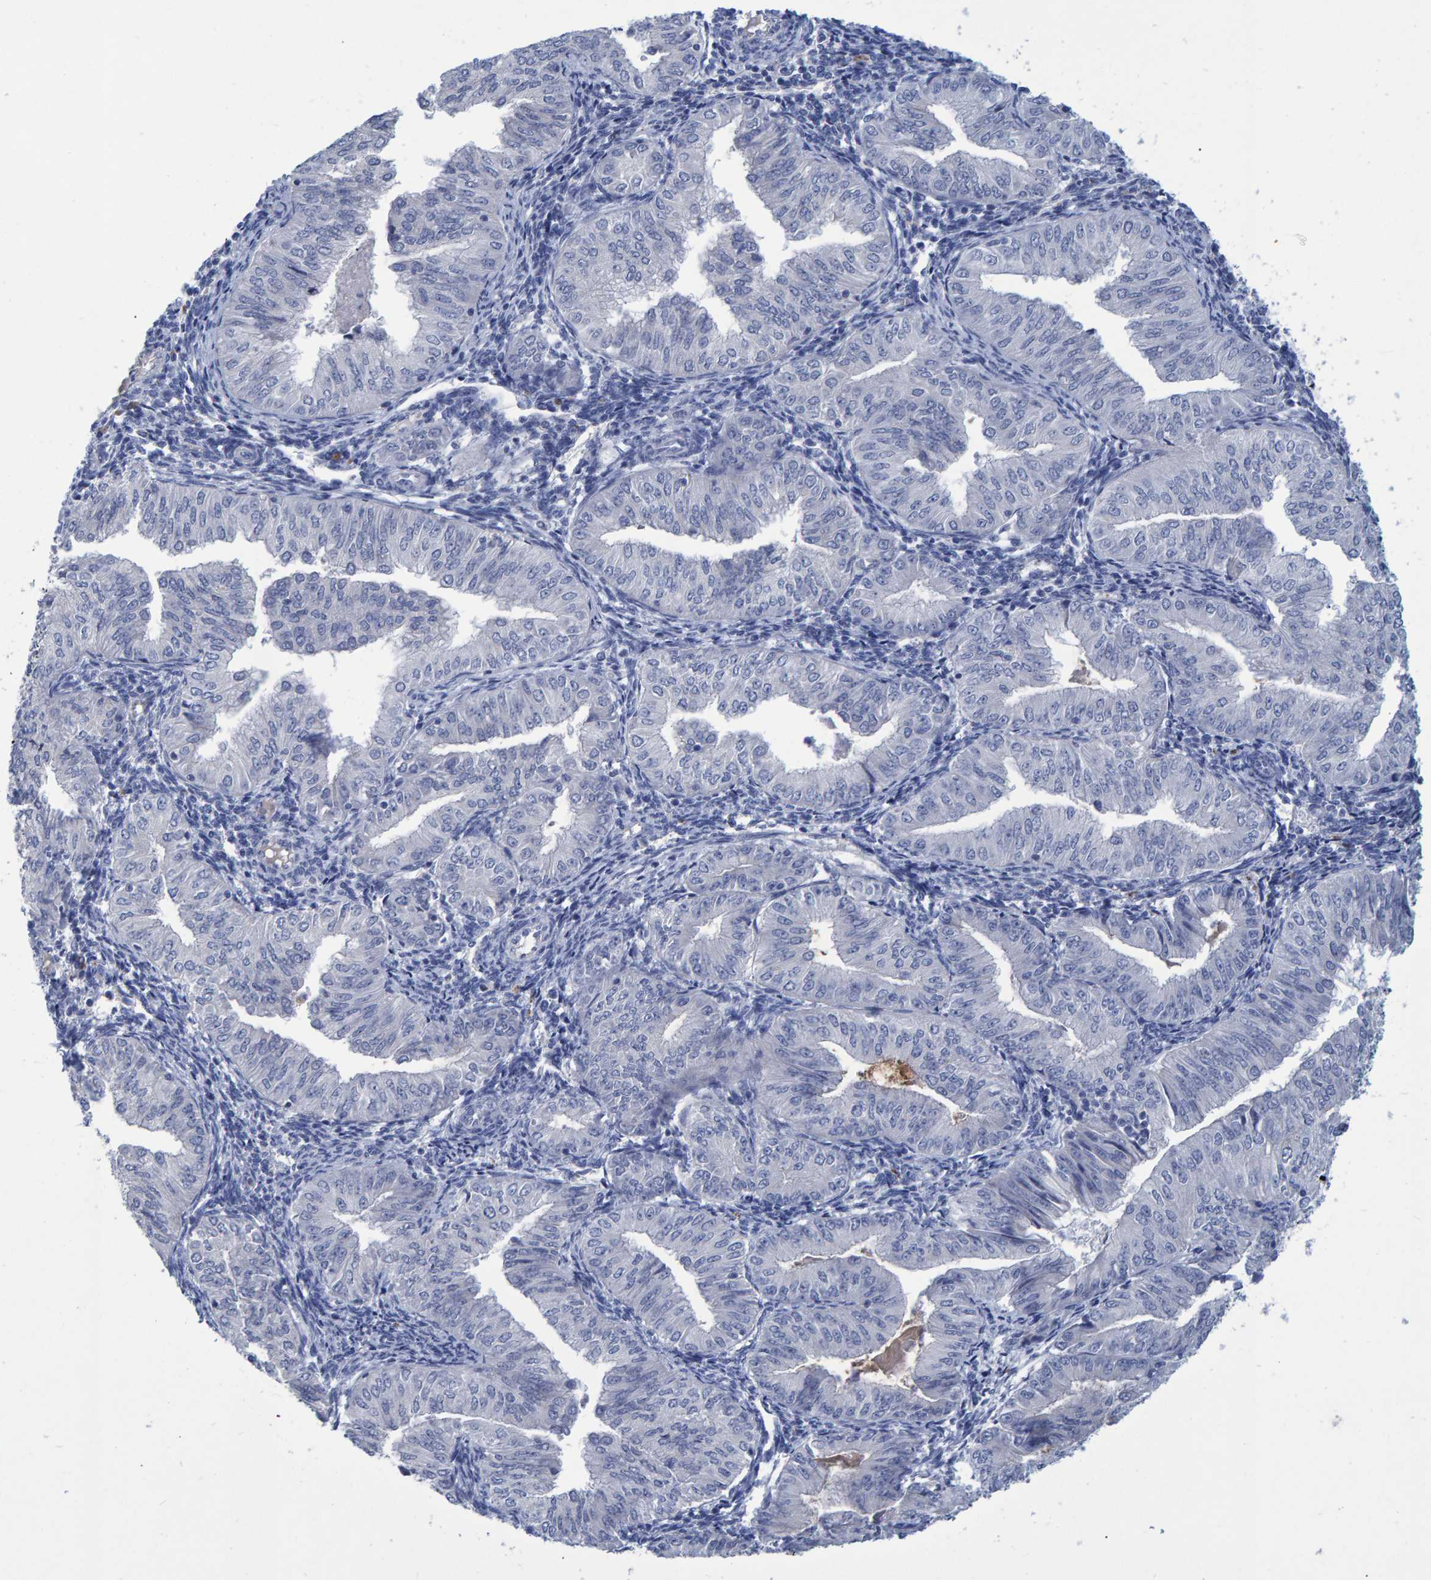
{"staining": {"intensity": "negative", "quantity": "none", "location": "none"}, "tissue": "endometrial cancer", "cell_type": "Tumor cells", "image_type": "cancer", "snomed": [{"axis": "morphology", "description": "Normal tissue, NOS"}, {"axis": "morphology", "description": "Adenocarcinoma, NOS"}, {"axis": "topography", "description": "Endometrium"}], "caption": "Endometrial cancer (adenocarcinoma) stained for a protein using immunohistochemistry (IHC) demonstrates no staining tumor cells.", "gene": "PROCA1", "patient": {"sex": "female", "age": 53}}